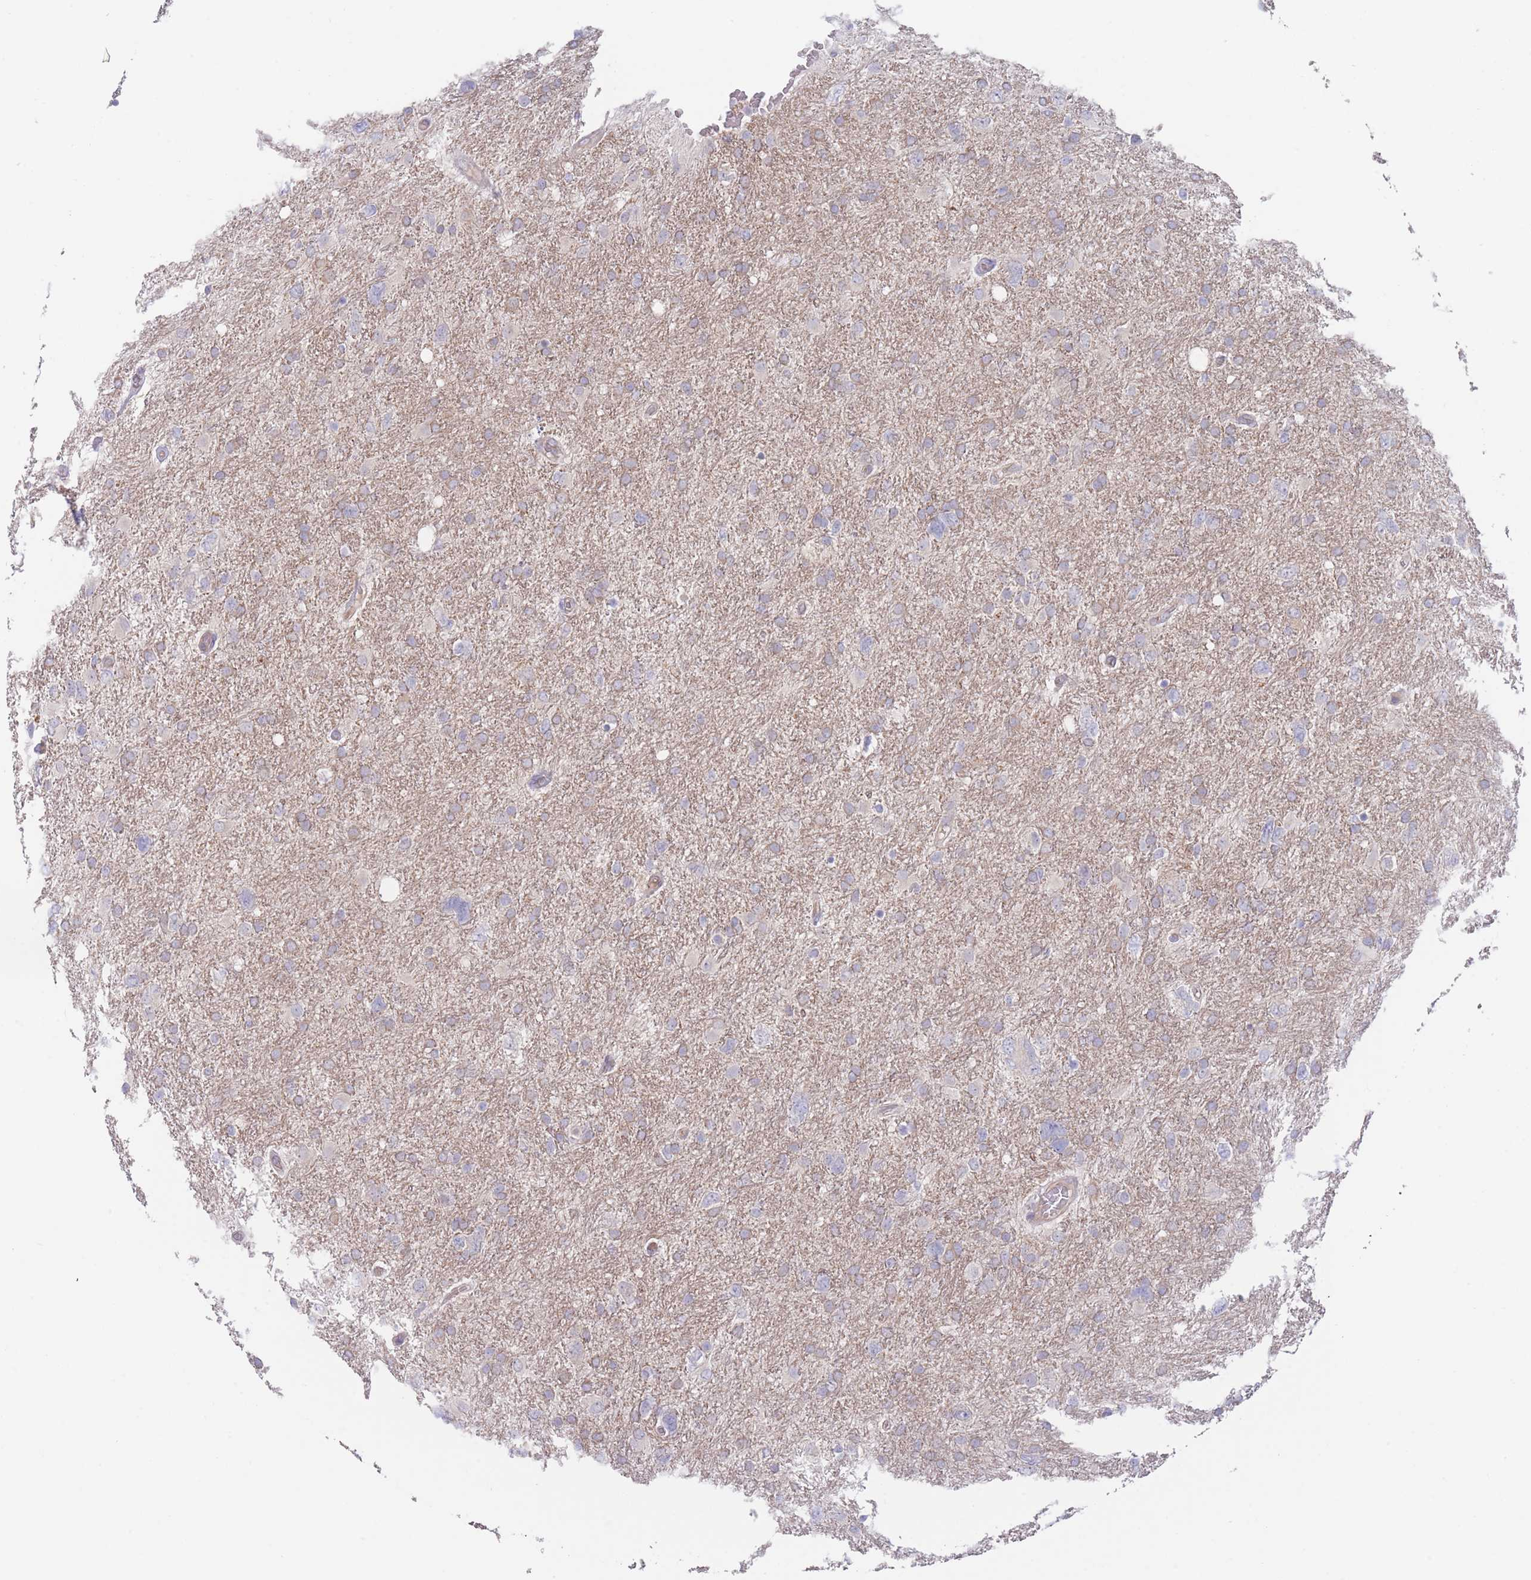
{"staining": {"intensity": "negative", "quantity": "none", "location": "none"}, "tissue": "glioma", "cell_type": "Tumor cells", "image_type": "cancer", "snomed": [{"axis": "morphology", "description": "Glioma, malignant, High grade"}, {"axis": "topography", "description": "Brain"}], "caption": "This is an immunohistochemistry (IHC) histopathology image of malignant glioma (high-grade). There is no positivity in tumor cells.", "gene": "ZNF281", "patient": {"sex": "male", "age": 61}}